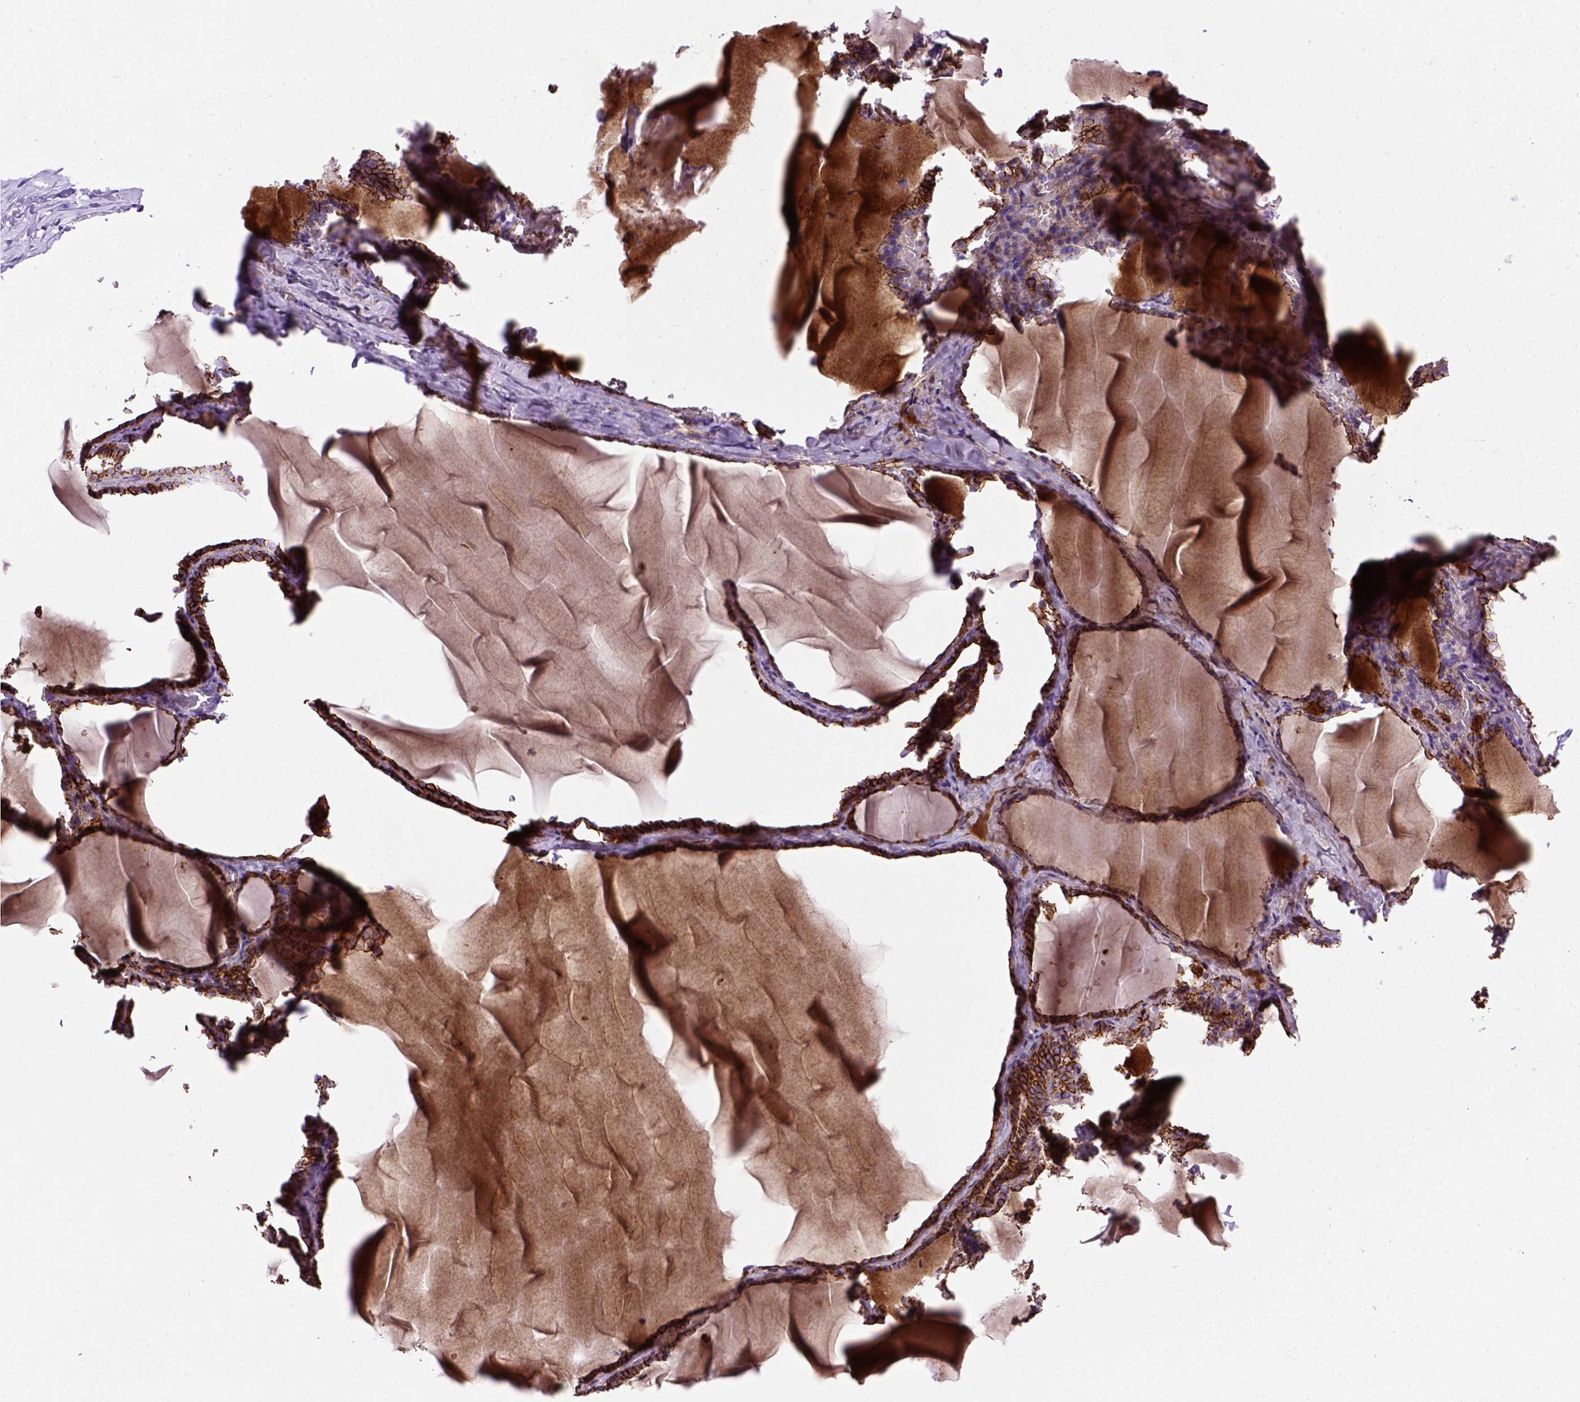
{"staining": {"intensity": "strong", "quantity": ">75%", "location": "cytoplasmic/membranous"}, "tissue": "thyroid gland", "cell_type": "Glandular cells", "image_type": "normal", "snomed": [{"axis": "morphology", "description": "Normal tissue, NOS"}, {"axis": "morphology", "description": "Hyperplasia, NOS"}, {"axis": "topography", "description": "Thyroid gland"}], "caption": "Immunohistochemistry (IHC) photomicrograph of benign thyroid gland stained for a protein (brown), which demonstrates high levels of strong cytoplasmic/membranous staining in about >75% of glandular cells.", "gene": "CDH1", "patient": {"sex": "female", "age": 27}}